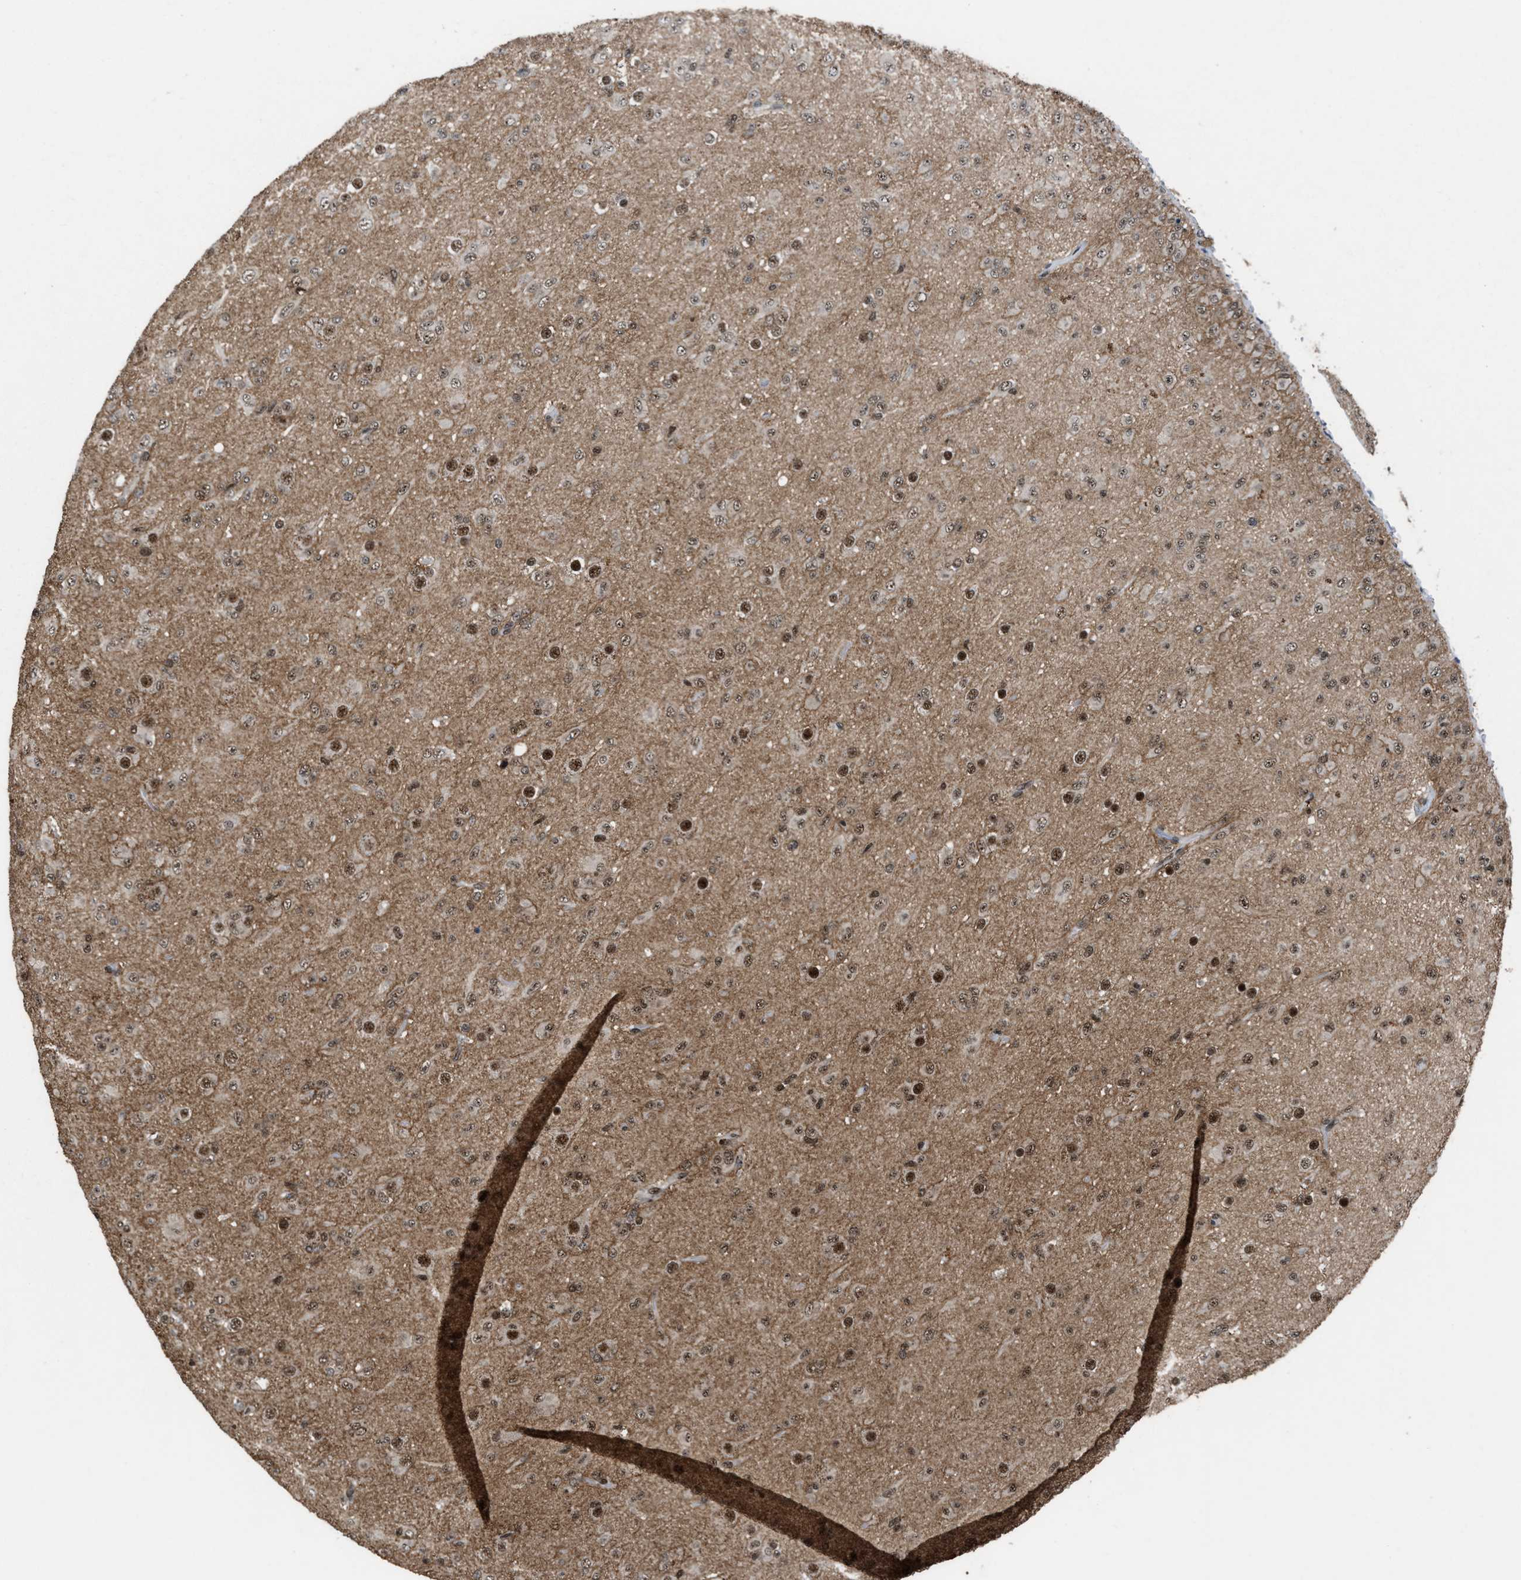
{"staining": {"intensity": "moderate", "quantity": ">75%", "location": "nuclear"}, "tissue": "glioma", "cell_type": "Tumor cells", "image_type": "cancer", "snomed": [{"axis": "morphology", "description": "Glioma, malignant, Low grade"}, {"axis": "topography", "description": "Brain"}], "caption": "A brown stain shows moderate nuclear staining of a protein in glioma tumor cells.", "gene": "PRPF4", "patient": {"sex": "male", "age": 65}}